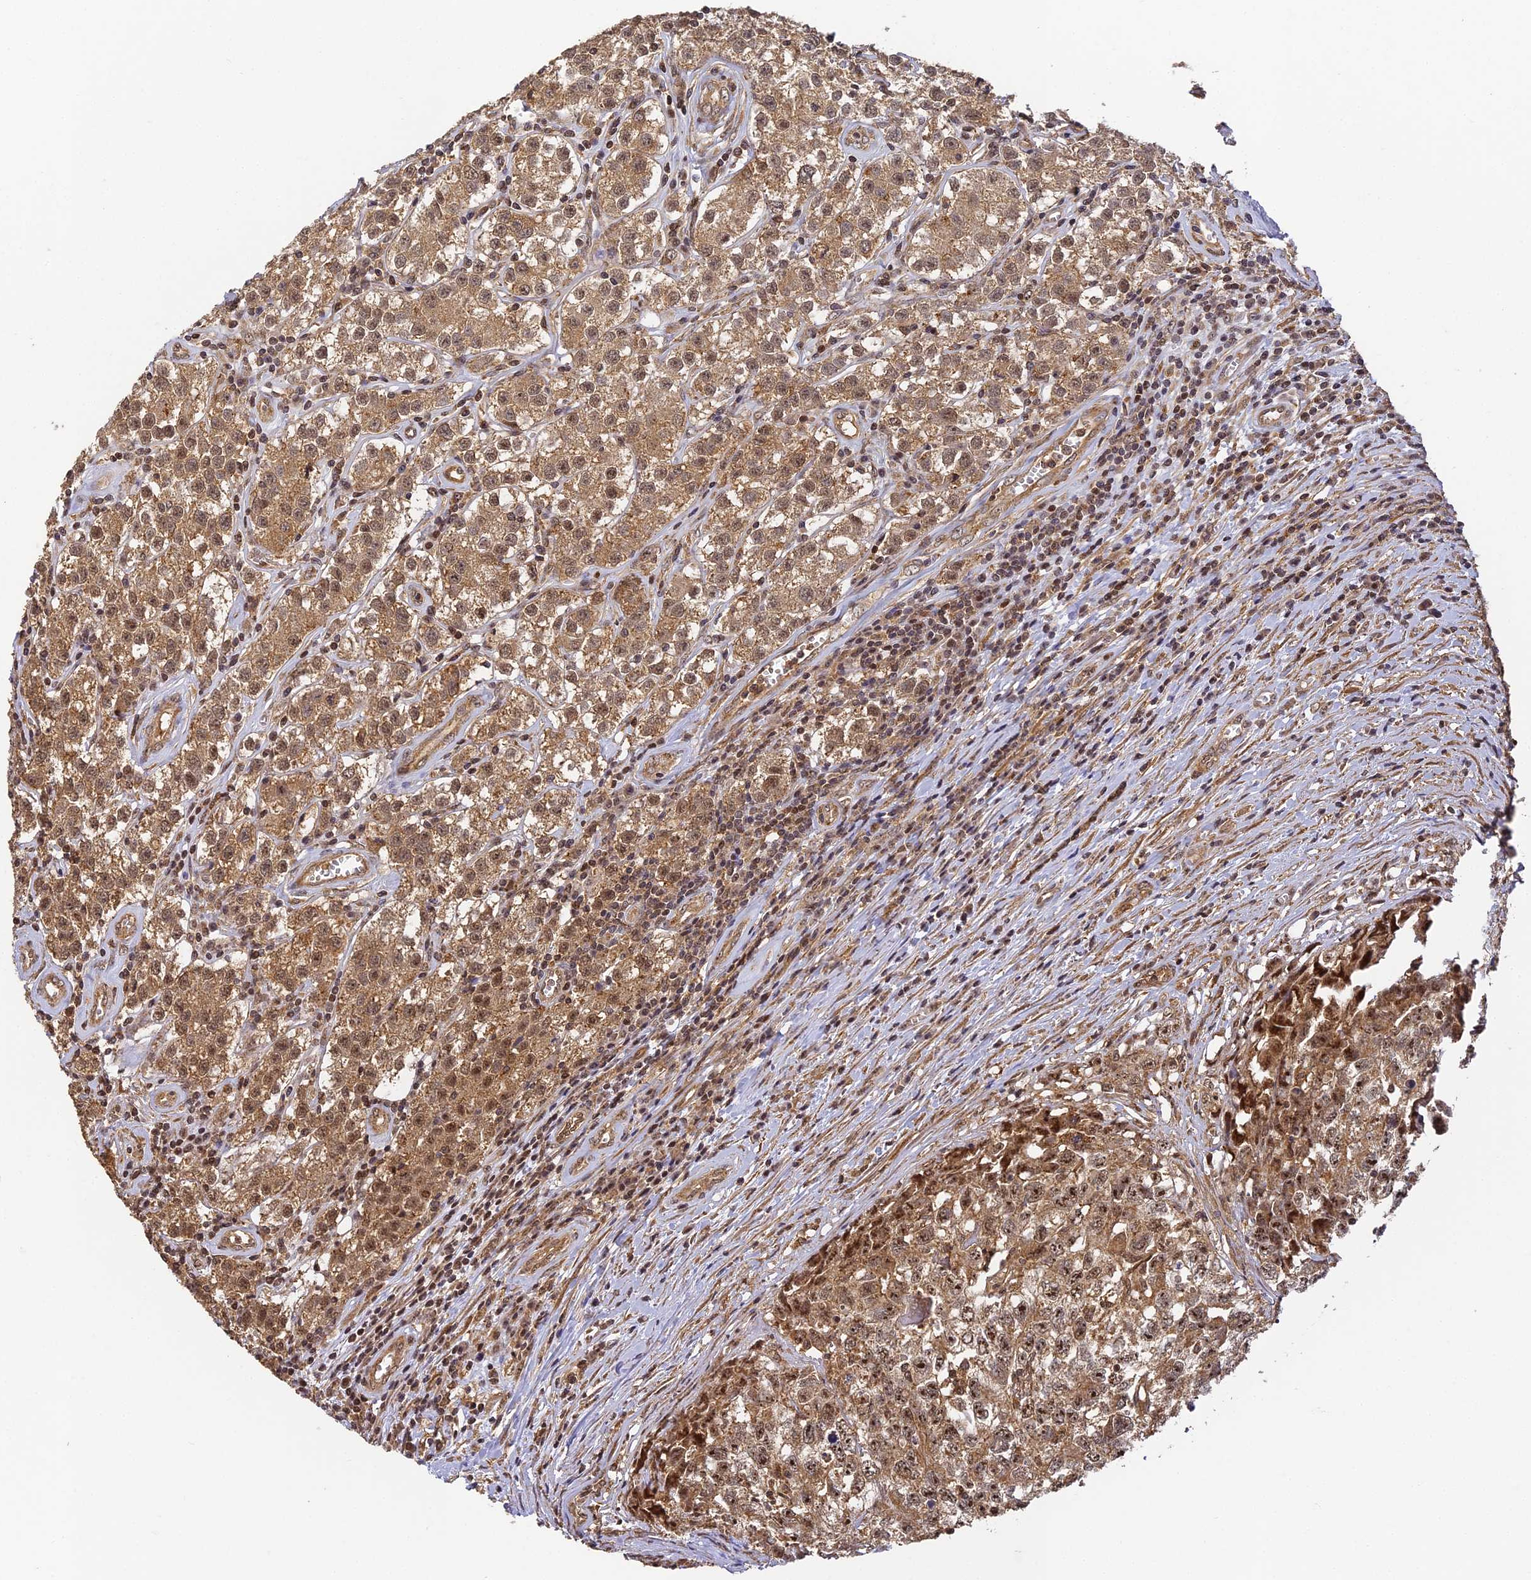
{"staining": {"intensity": "moderate", "quantity": ">75%", "location": "cytoplasmic/membranous,nuclear"}, "tissue": "testis cancer", "cell_type": "Tumor cells", "image_type": "cancer", "snomed": [{"axis": "morphology", "description": "Seminoma, NOS"}, {"axis": "morphology", "description": "Carcinoma, Embryonal, NOS"}, {"axis": "topography", "description": "Testis"}], "caption": "Protein analysis of seminoma (testis) tissue displays moderate cytoplasmic/membranous and nuclear staining in approximately >75% of tumor cells.", "gene": "ZNF443", "patient": {"sex": "male", "age": 43}}